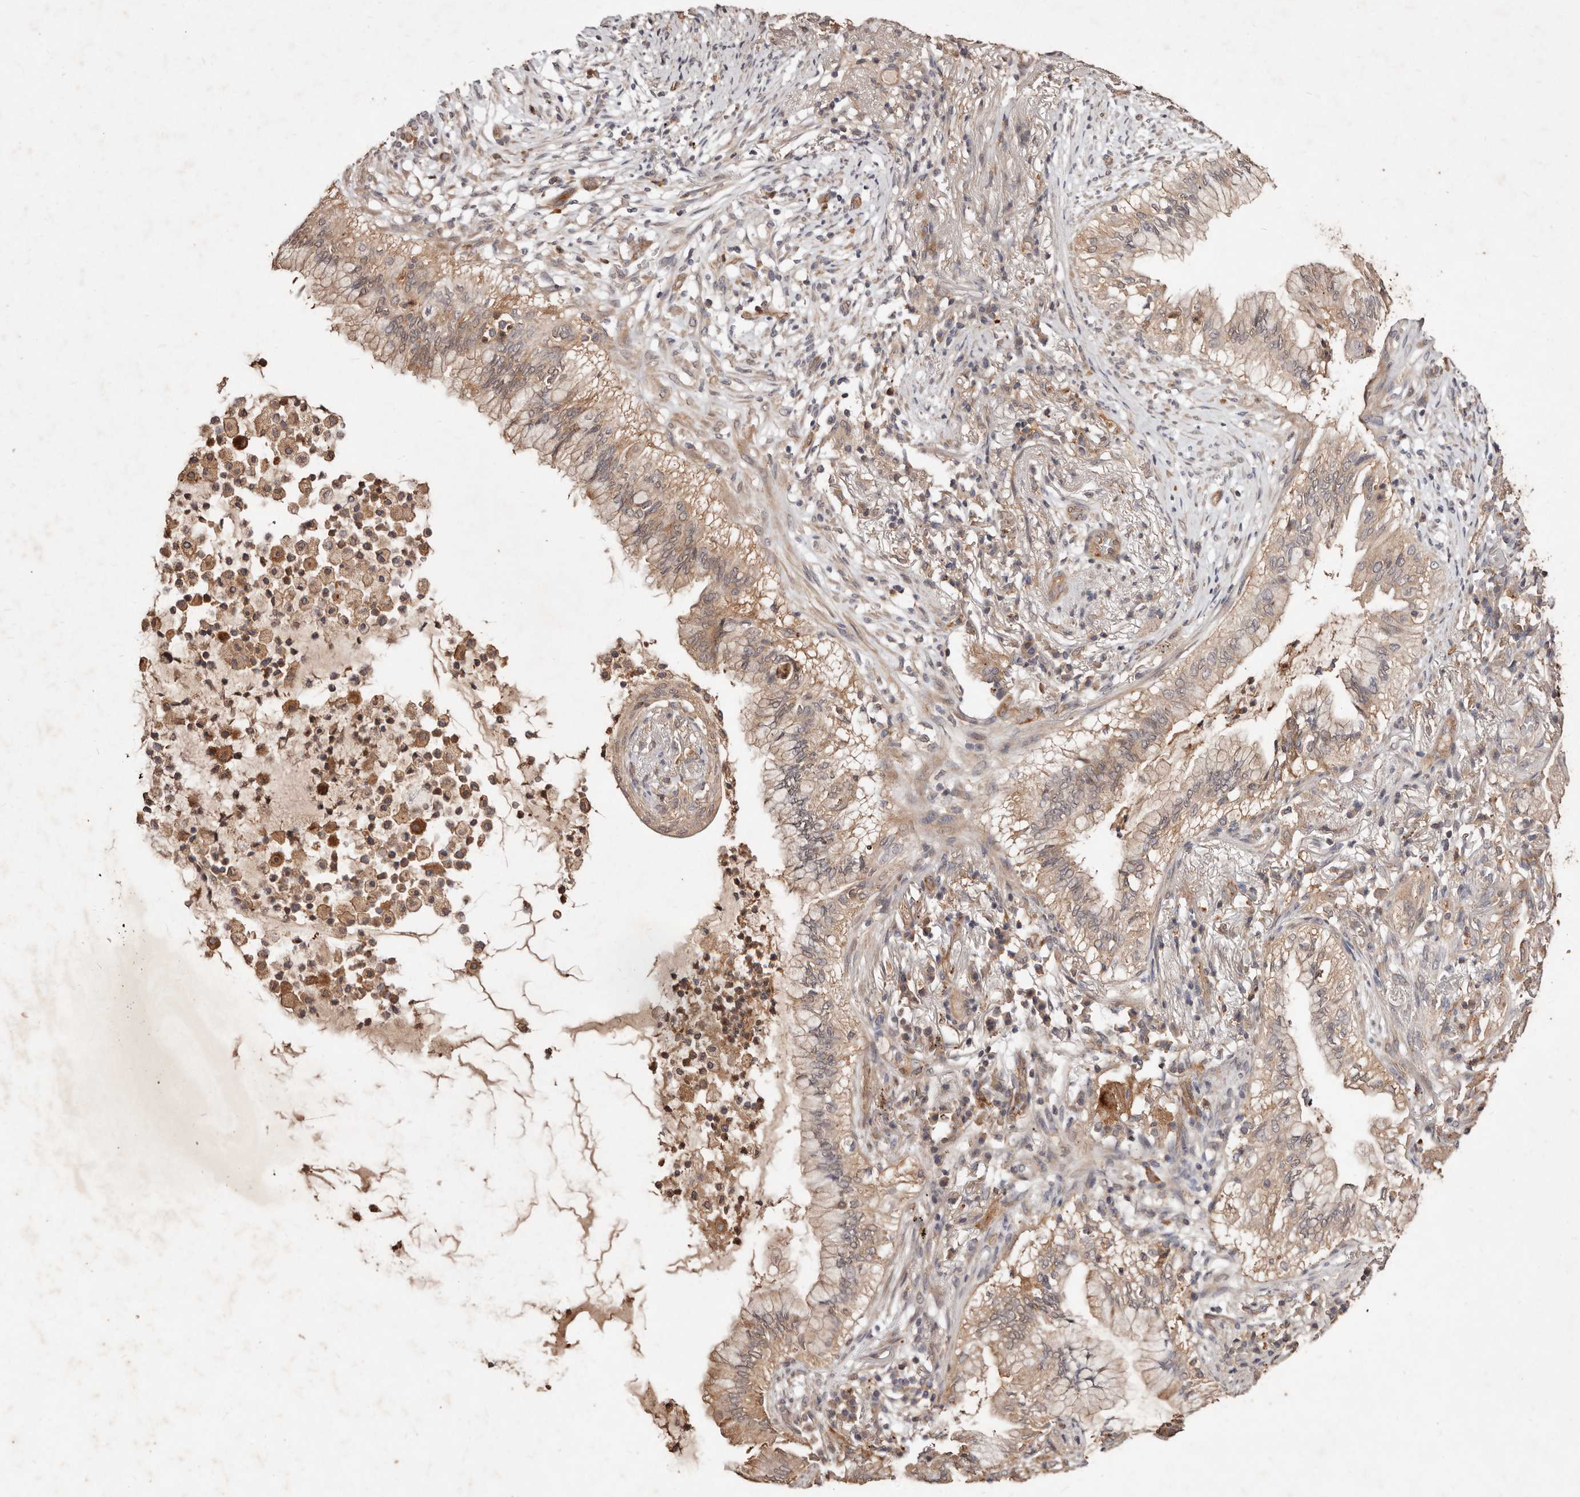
{"staining": {"intensity": "moderate", "quantity": ">75%", "location": "cytoplasmic/membranous"}, "tissue": "lung cancer", "cell_type": "Tumor cells", "image_type": "cancer", "snomed": [{"axis": "morphology", "description": "Adenocarcinoma, NOS"}, {"axis": "topography", "description": "Lung"}], "caption": "Lung adenocarcinoma stained for a protein (brown) shows moderate cytoplasmic/membranous positive staining in about >75% of tumor cells.", "gene": "CCL14", "patient": {"sex": "female", "age": 70}}